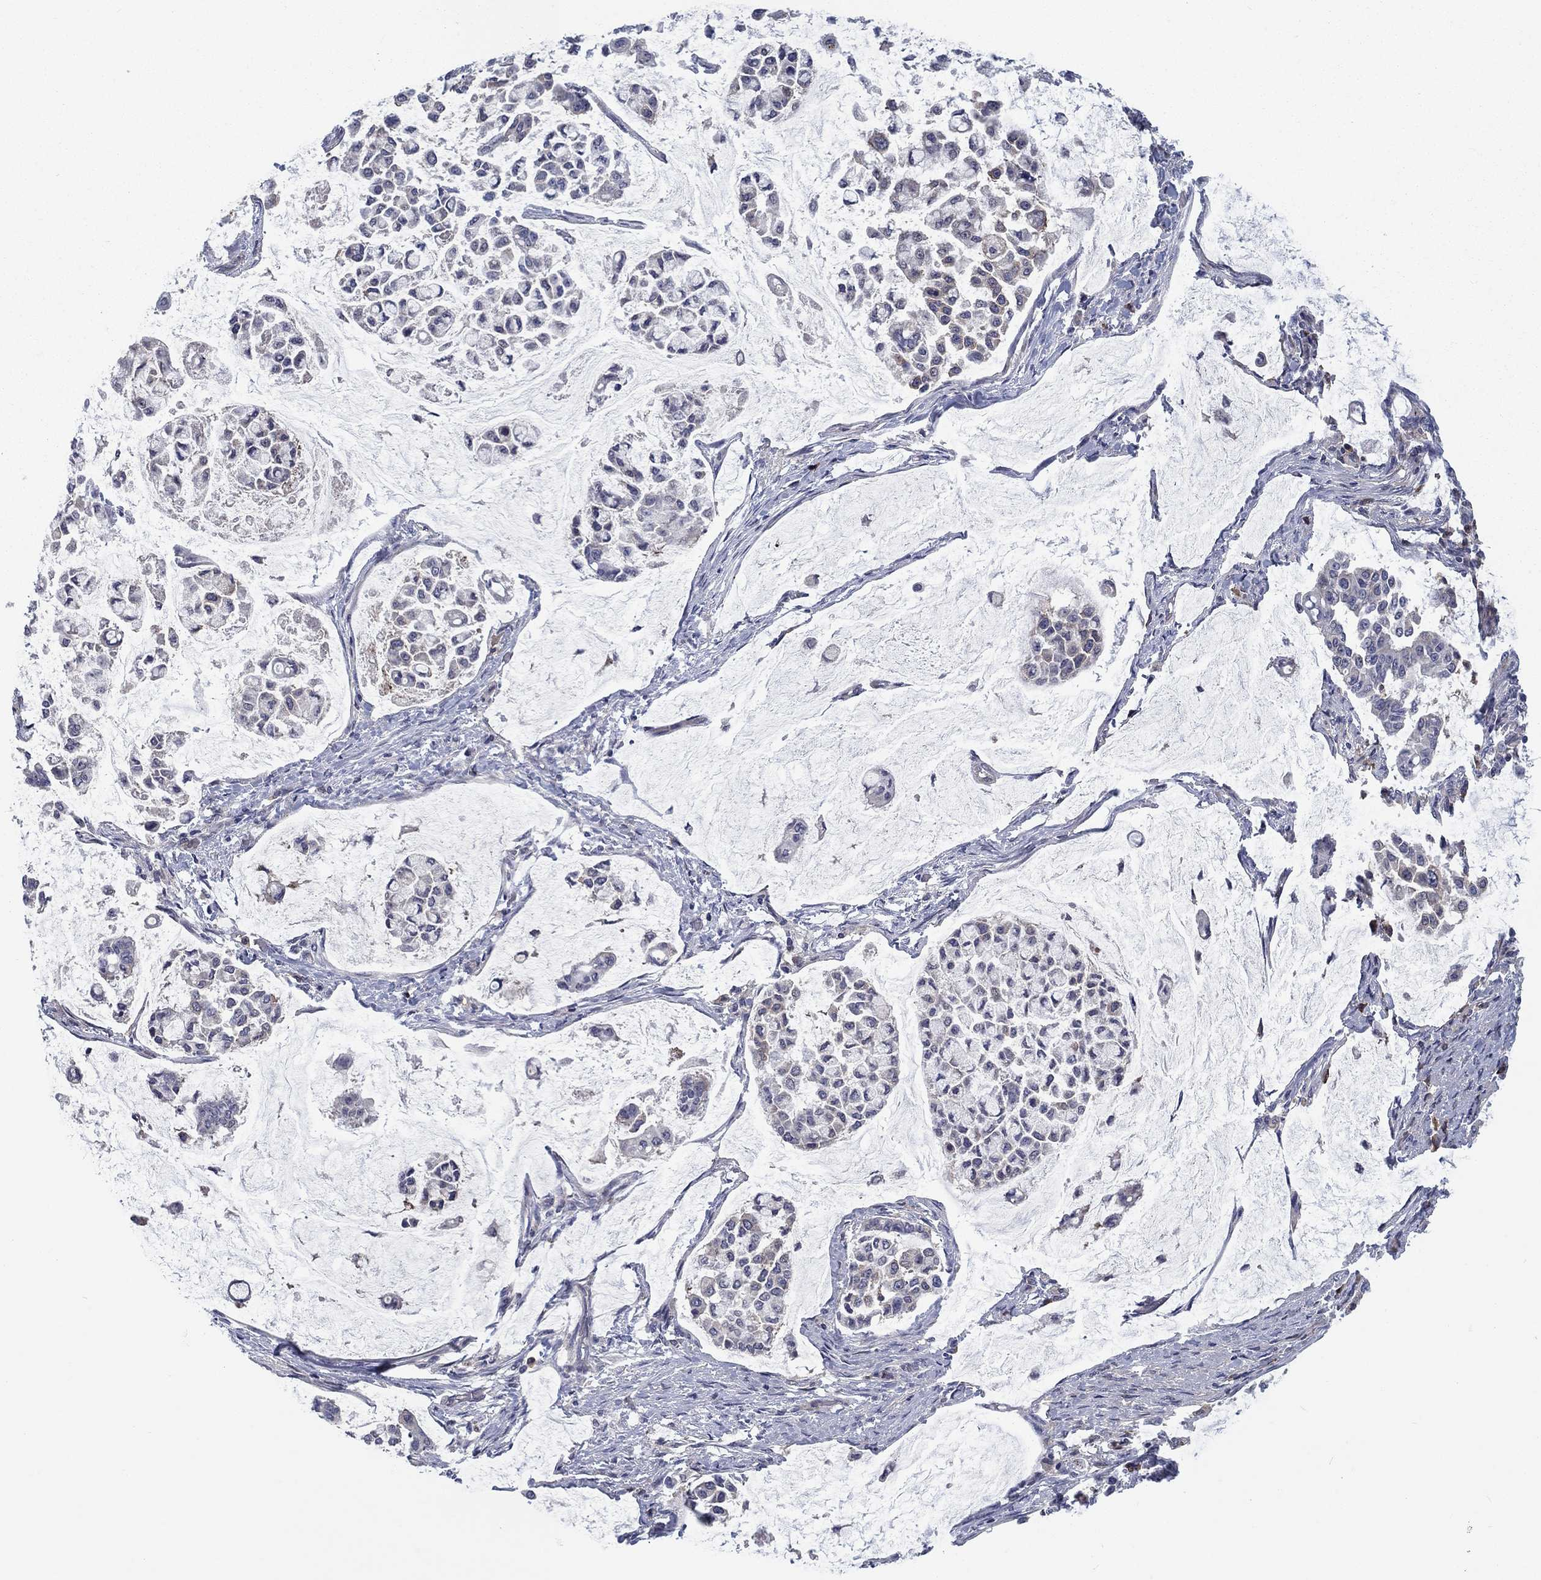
{"staining": {"intensity": "negative", "quantity": "none", "location": "none"}, "tissue": "stomach cancer", "cell_type": "Tumor cells", "image_type": "cancer", "snomed": [{"axis": "morphology", "description": "Adenocarcinoma, NOS"}, {"axis": "topography", "description": "Stomach"}], "caption": "Stomach cancer was stained to show a protein in brown. There is no significant expression in tumor cells.", "gene": "KIF15", "patient": {"sex": "male", "age": 82}}